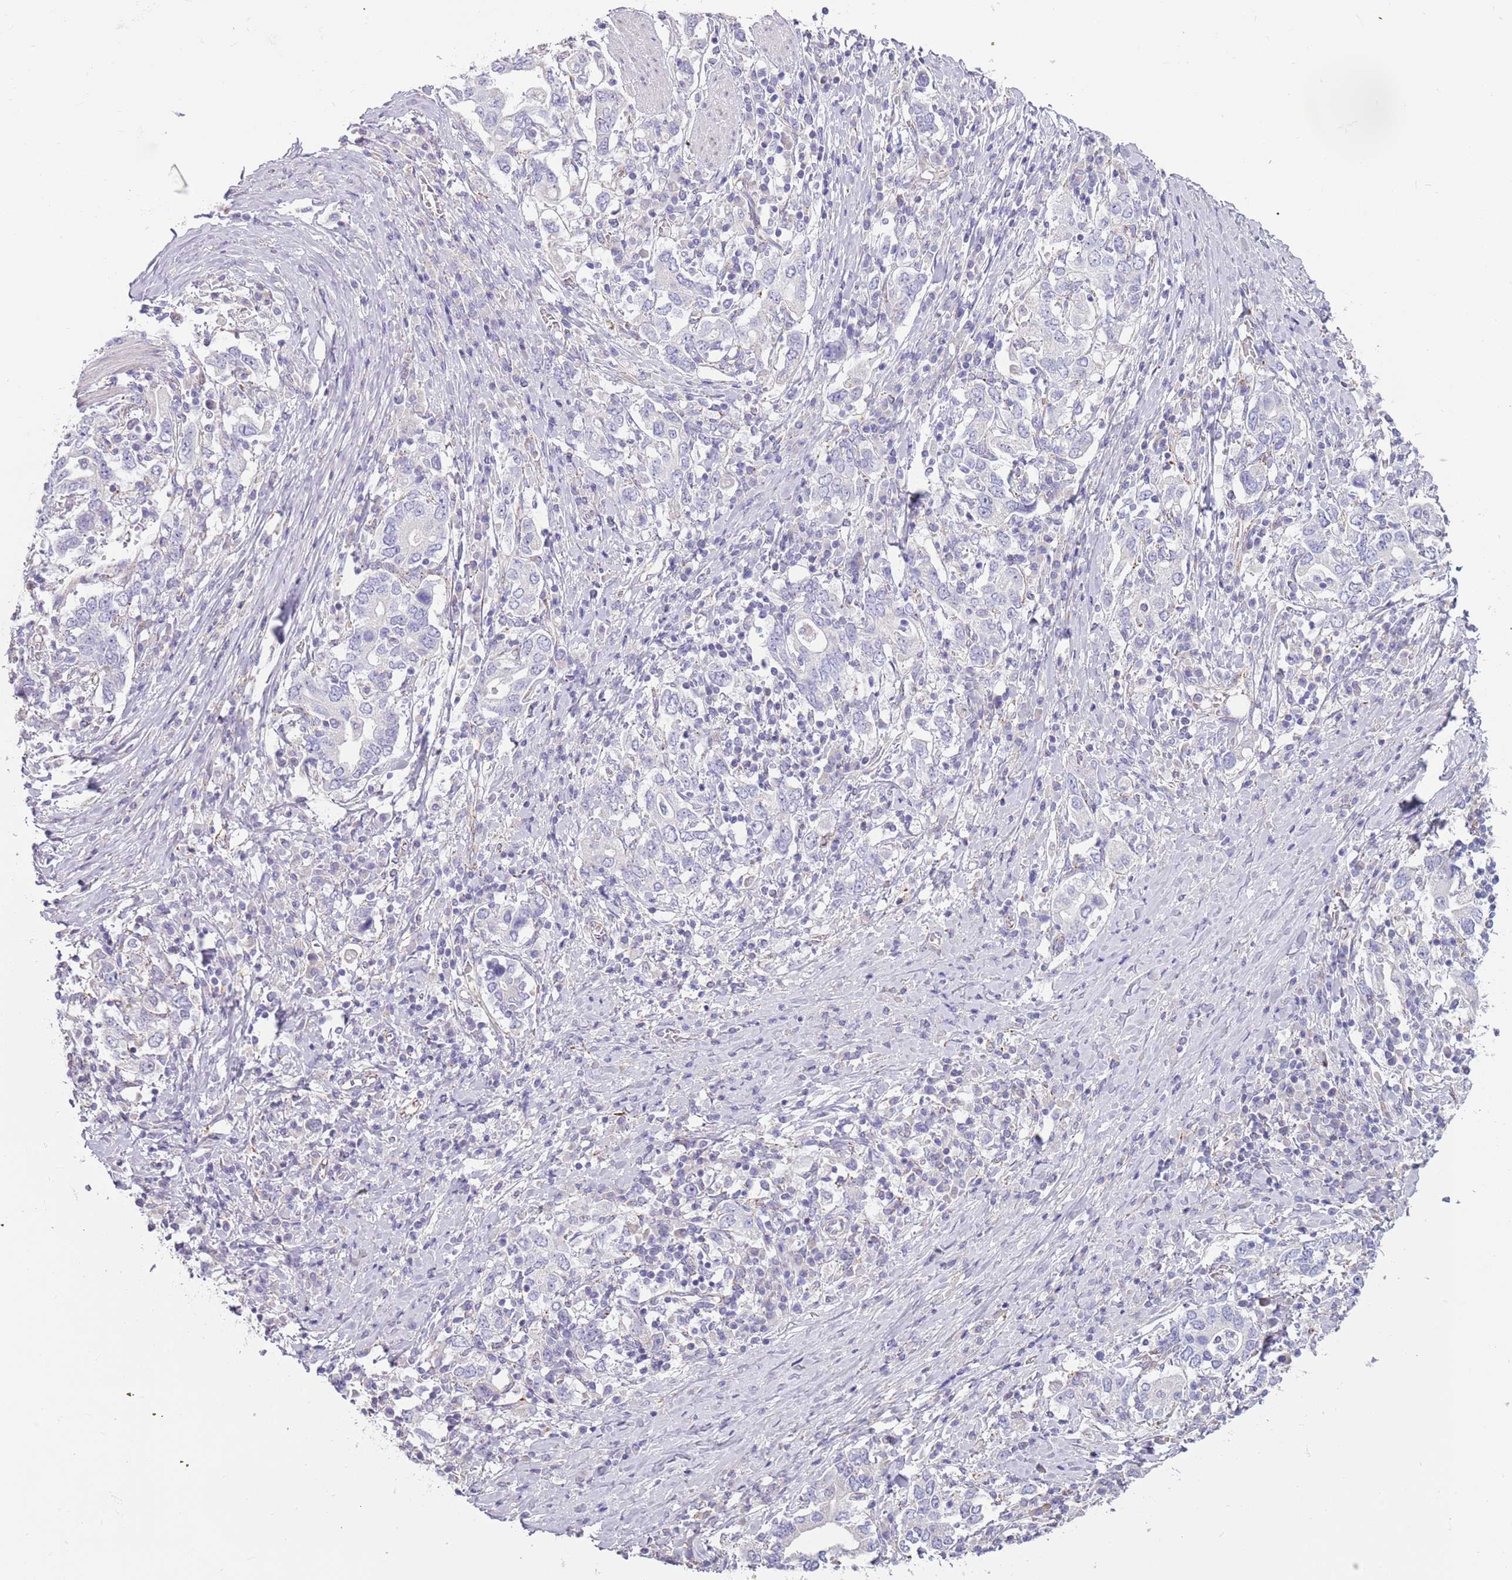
{"staining": {"intensity": "negative", "quantity": "none", "location": "none"}, "tissue": "stomach cancer", "cell_type": "Tumor cells", "image_type": "cancer", "snomed": [{"axis": "morphology", "description": "Adenocarcinoma, NOS"}, {"axis": "topography", "description": "Stomach, upper"}, {"axis": "topography", "description": "Stomach"}], "caption": "Protein analysis of adenocarcinoma (stomach) shows no significant expression in tumor cells.", "gene": "RNF222", "patient": {"sex": "male", "age": 62}}